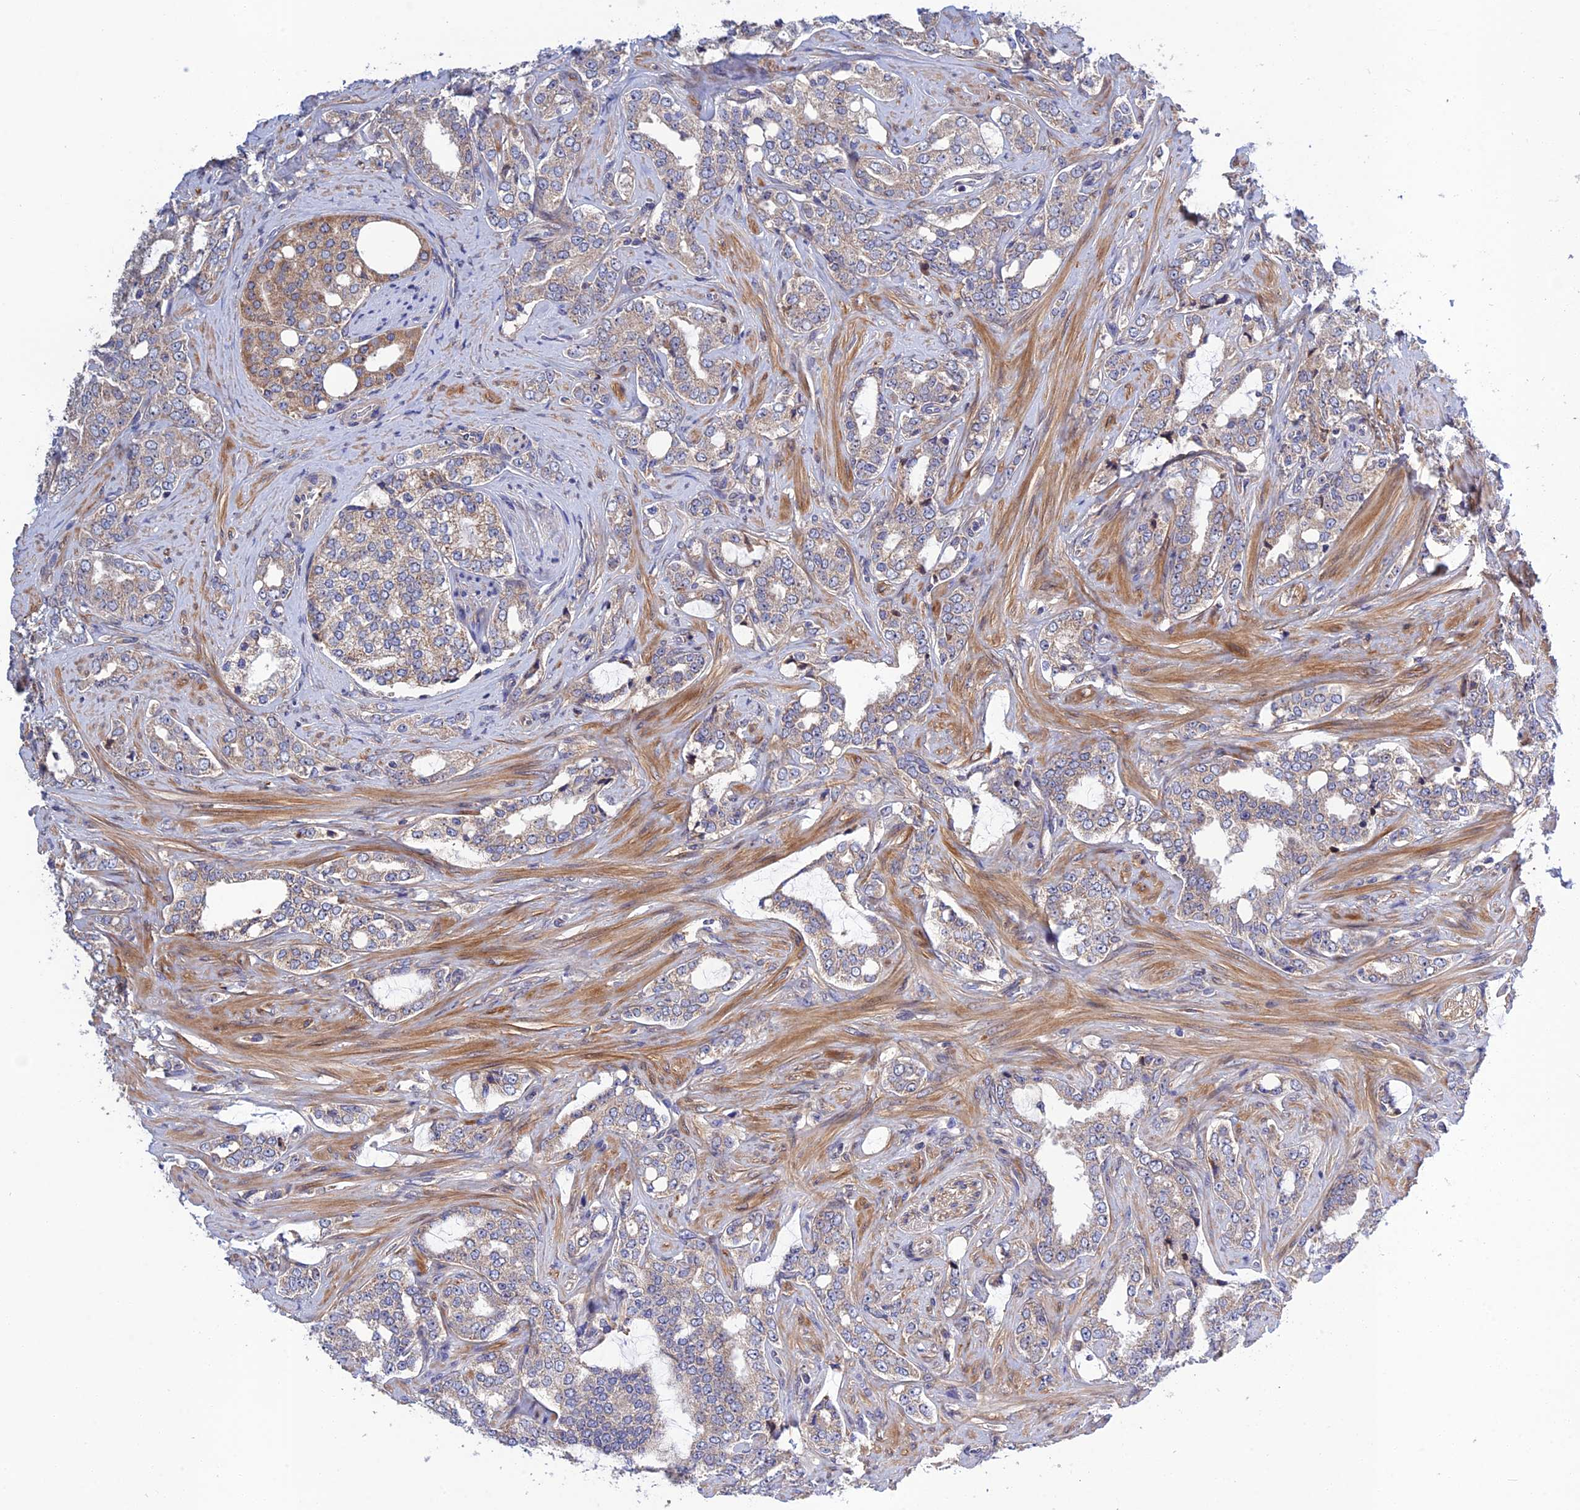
{"staining": {"intensity": "negative", "quantity": "none", "location": "none"}, "tissue": "prostate cancer", "cell_type": "Tumor cells", "image_type": "cancer", "snomed": [{"axis": "morphology", "description": "Adenocarcinoma, High grade"}, {"axis": "topography", "description": "Prostate"}], "caption": "An IHC photomicrograph of adenocarcinoma (high-grade) (prostate) is shown. There is no staining in tumor cells of adenocarcinoma (high-grade) (prostate).", "gene": "CRACD", "patient": {"sex": "male", "age": 64}}